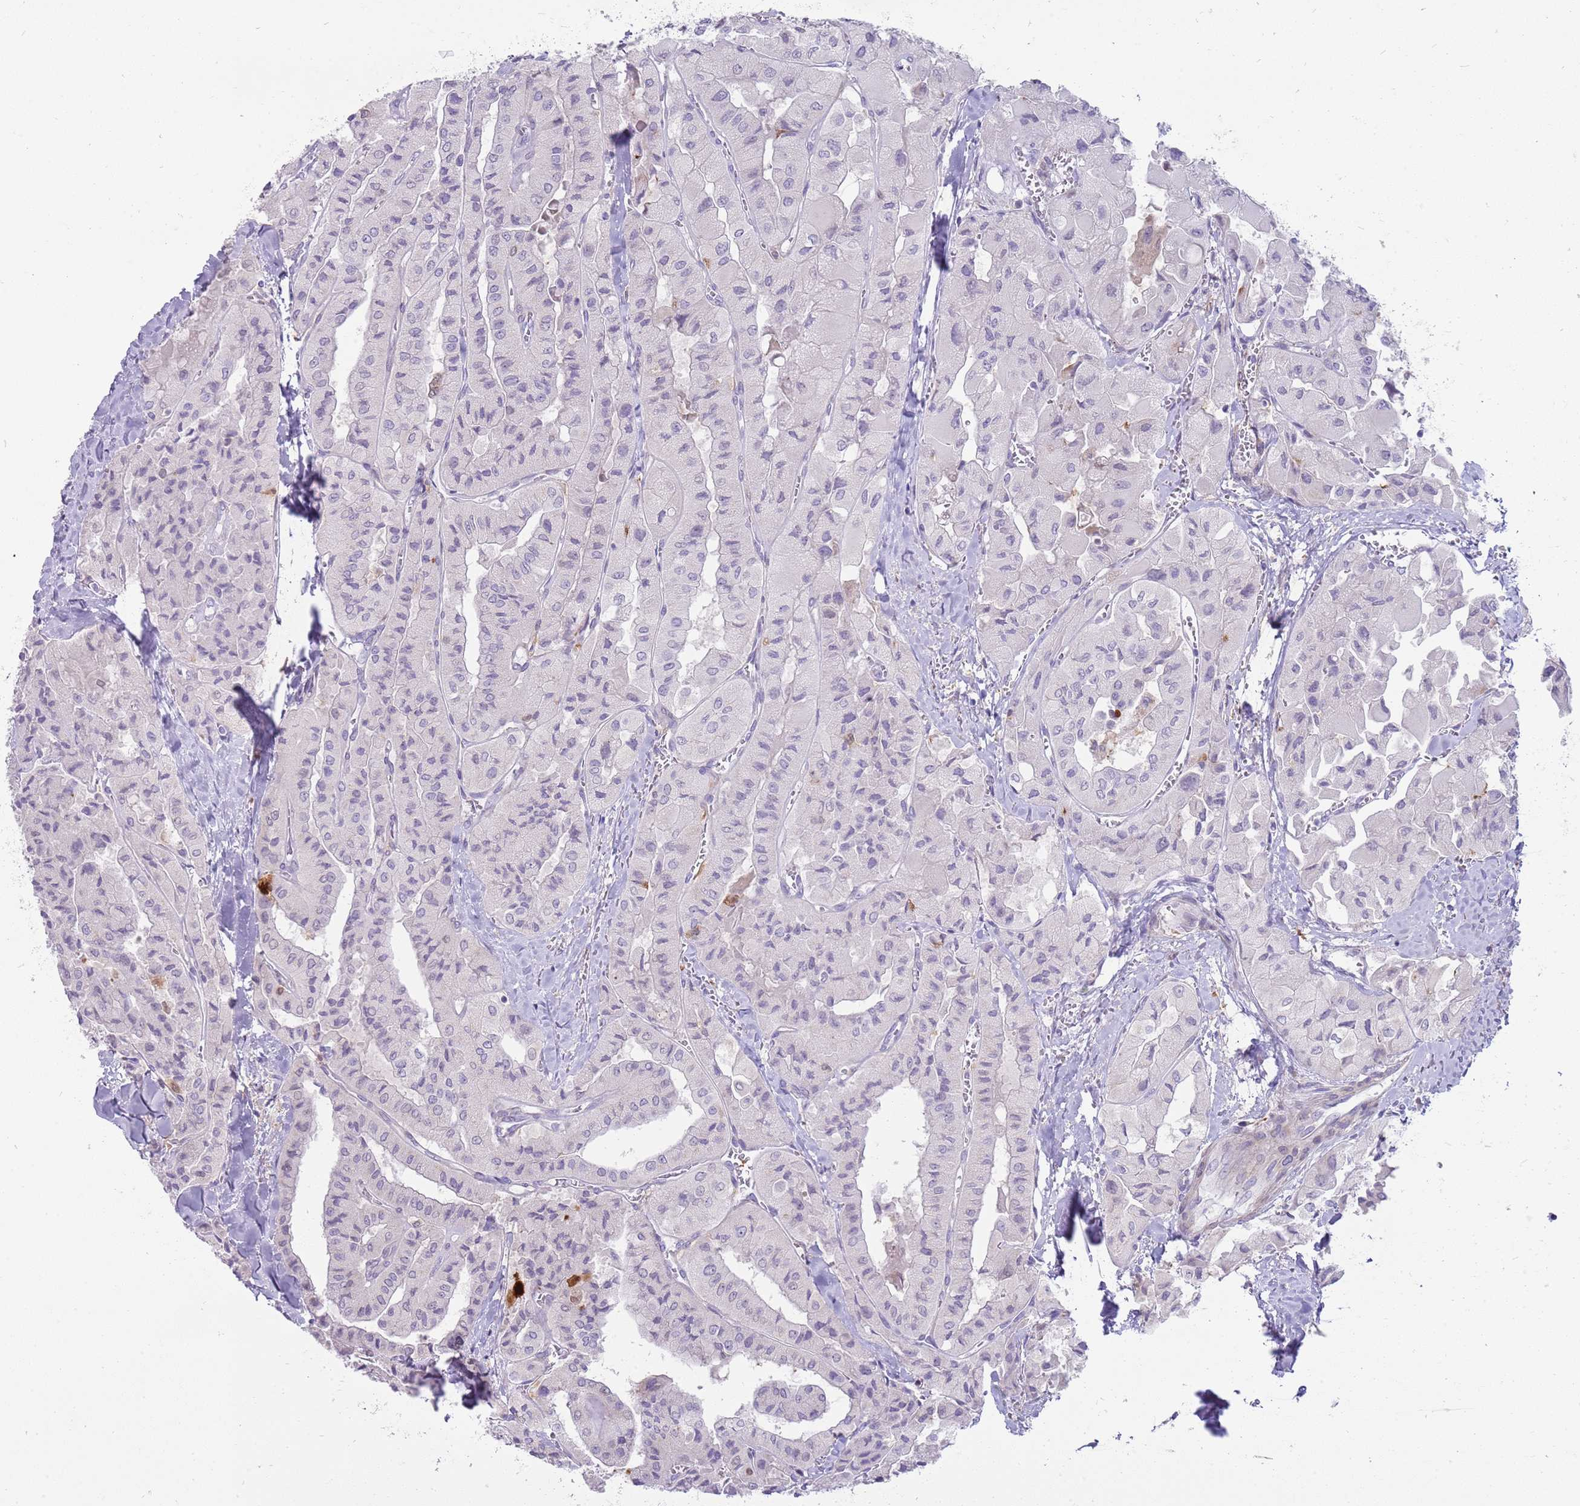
{"staining": {"intensity": "negative", "quantity": "none", "location": "none"}, "tissue": "thyroid cancer", "cell_type": "Tumor cells", "image_type": "cancer", "snomed": [{"axis": "morphology", "description": "Normal tissue, NOS"}, {"axis": "morphology", "description": "Papillary adenocarcinoma, NOS"}, {"axis": "topography", "description": "Thyroid gland"}], "caption": "This is a micrograph of immunohistochemistry staining of thyroid cancer (papillary adenocarcinoma), which shows no staining in tumor cells.", "gene": "DIPK1C", "patient": {"sex": "female", "age": 59}}